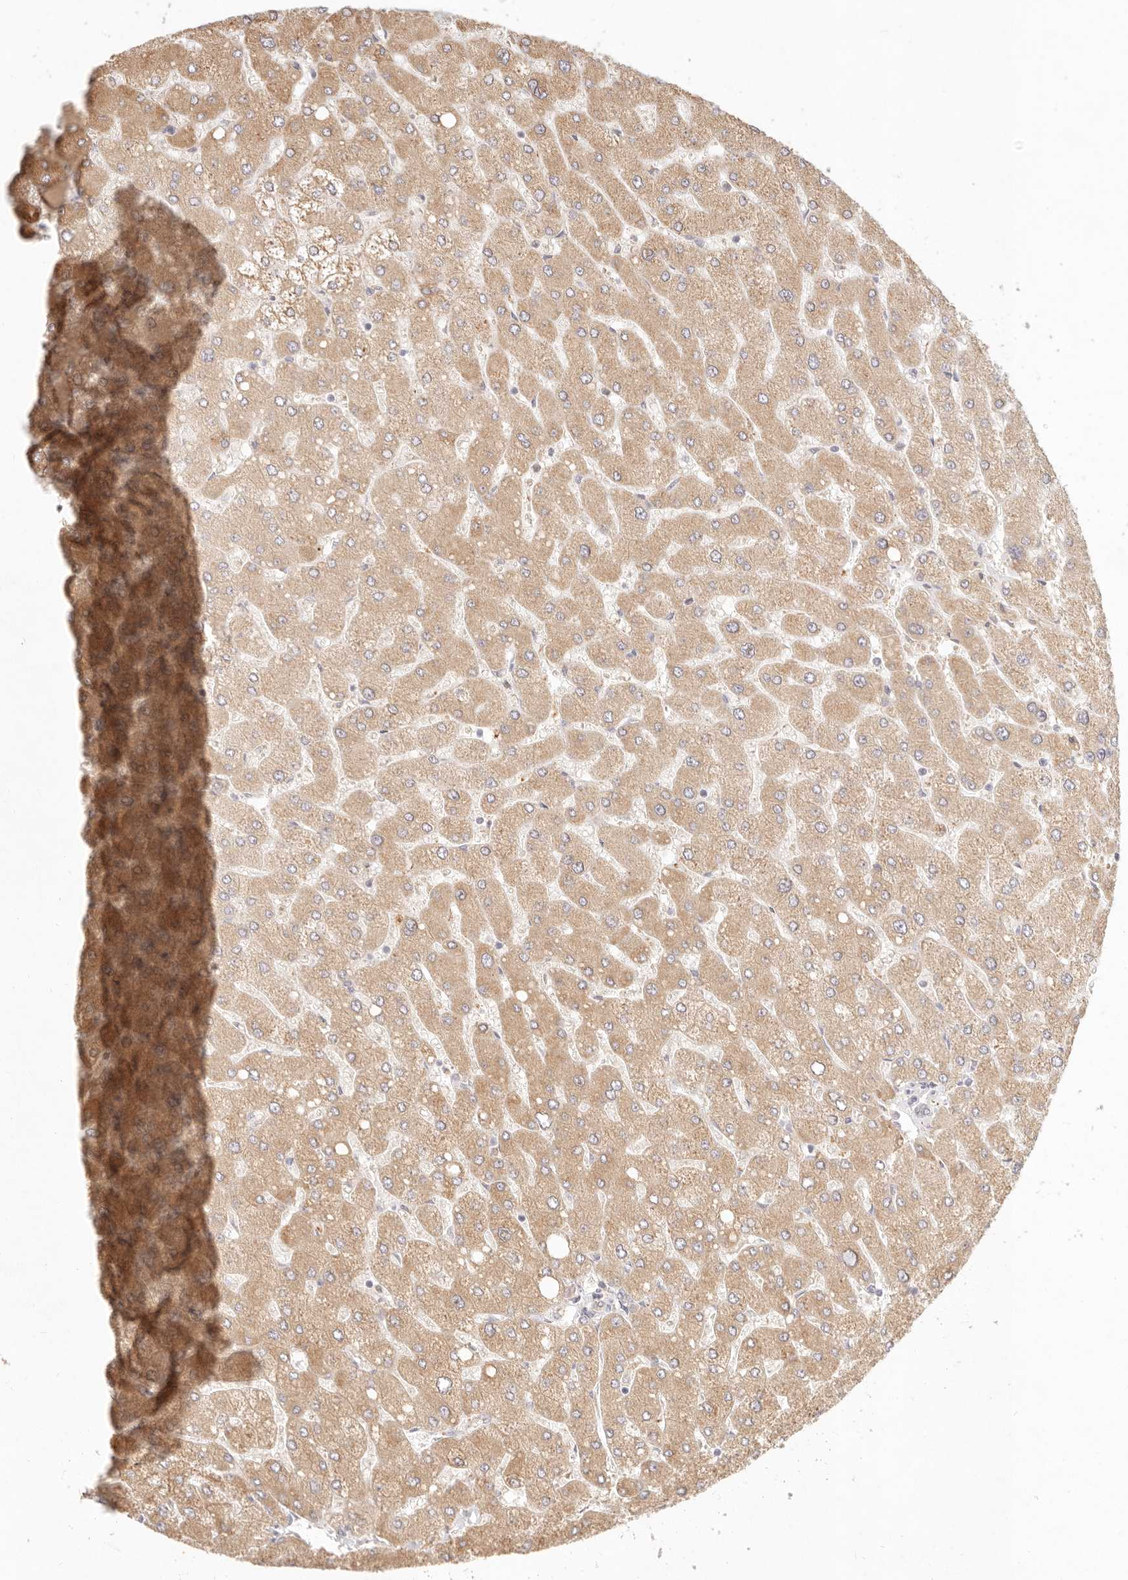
{"staining": {"intensity": "weak", "quantity": ">75%", "location": "cytoplasmic/membranous"}, "tissue": "liver", "cell_type": "Cholangiocytes", "image_type": "normal", "snomed": [{"axis": "morphology", "description": "Normal tissue, NOS"}, {"axis": "topography", "description": "Liver"}], "caption": "Immunohistochemical staining of unremarkable human liver exhibits low levels of weak cytoplasmic/membranous staining in about >75% of cholangiocytes.", "gene": "C1orf127", "patient": {"sex": "male", "age": 55}}